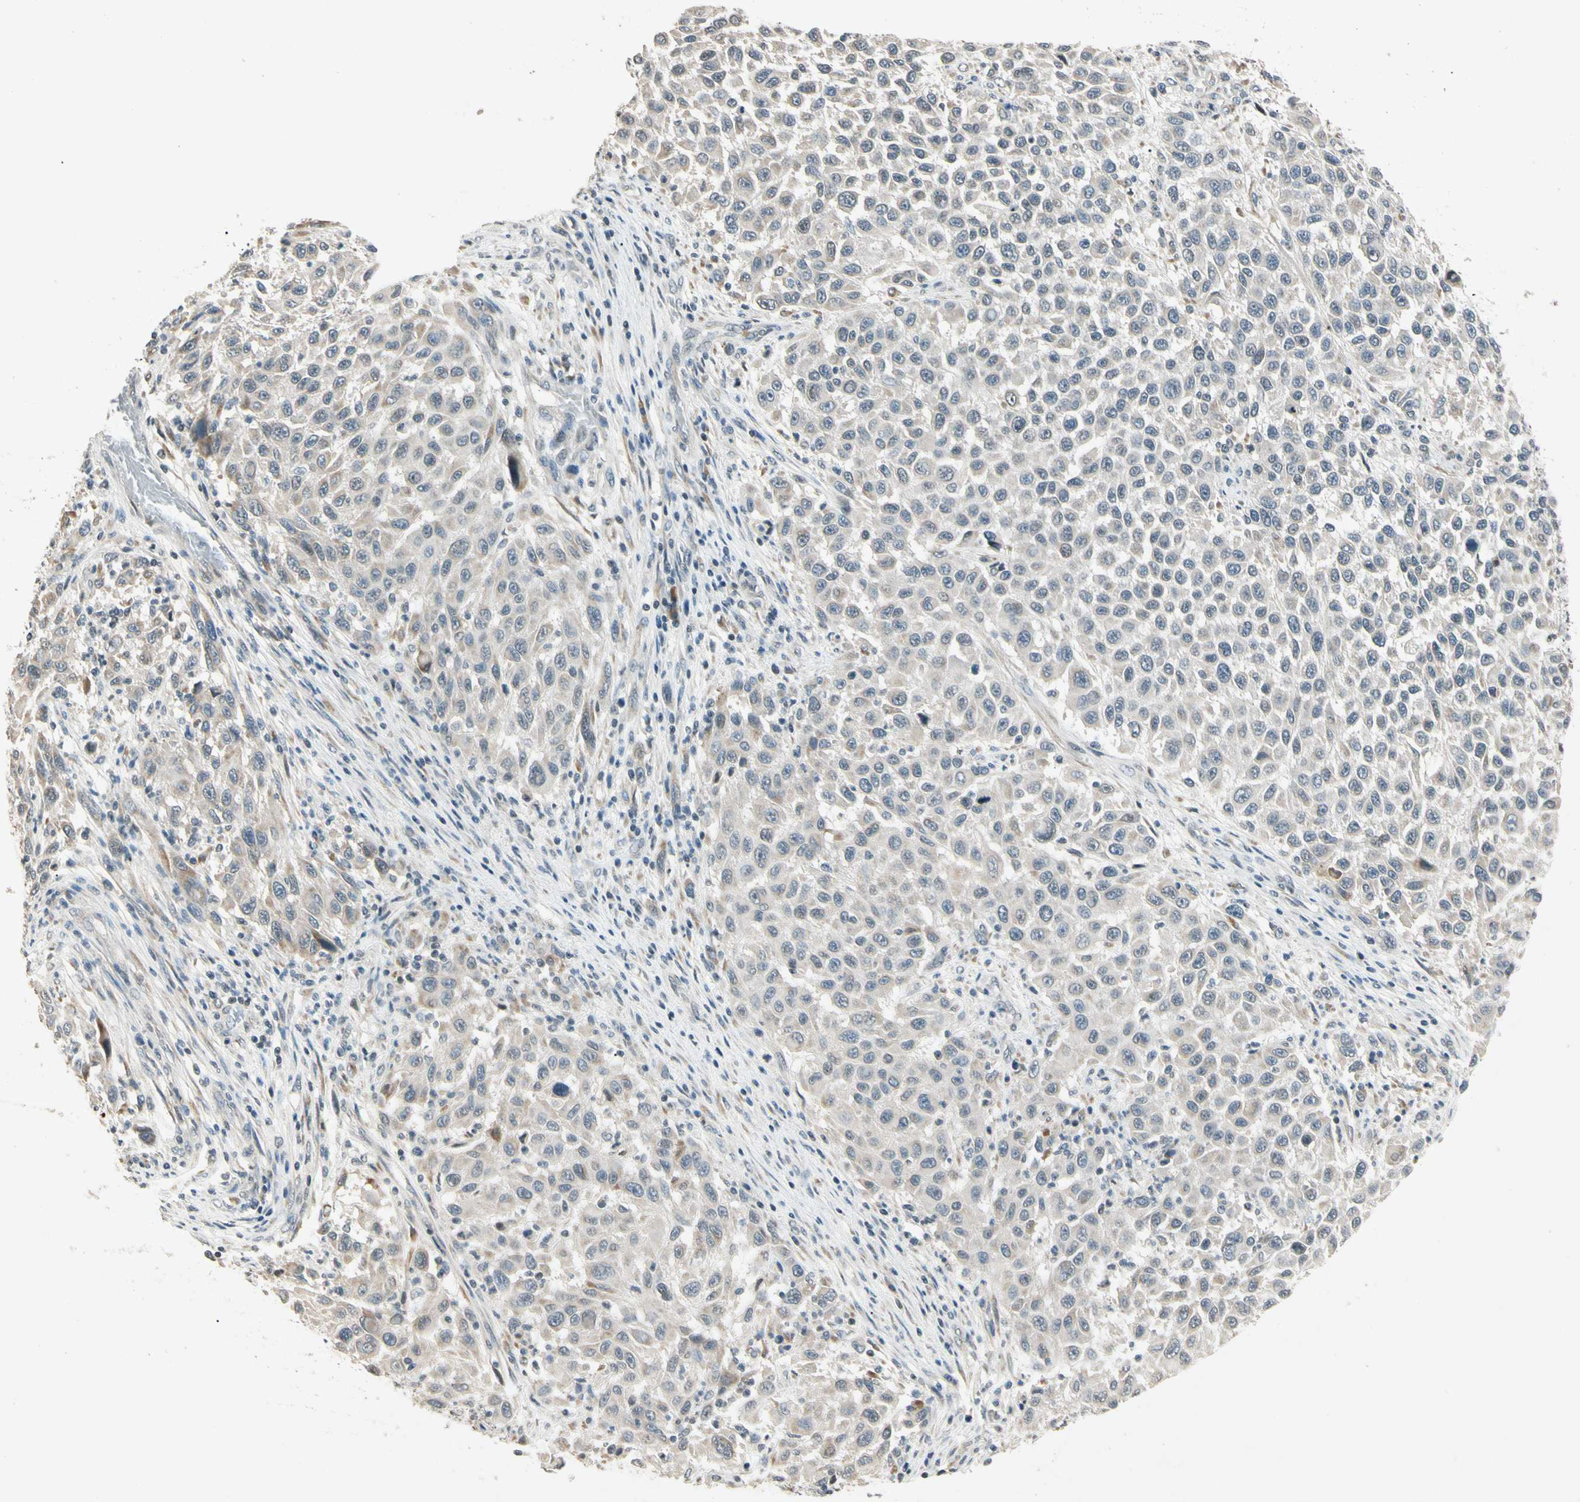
{"staining": {"intensity": "weak", "quantity": "25%-75%", "location": "cytoplasmic/membranous"}, "tissue": "melanoma", "cell_type": "Tumor cells", "image_type": "cancer", "snomed": [{"axis": "morphology", "description": "Malignant melanoma, Metastatic site"}, {"axis": "topography", "description": "Lymph node"}], "caption": "An image of malignant melanoma (metastatic site) stained for a protein exhibits weak cytoplasmic/membranous brown staining in tumor cells. Nuclei are stained in blue.", "gene": "ZBTB4", "patient": {"sex": "male", "age": 61}}